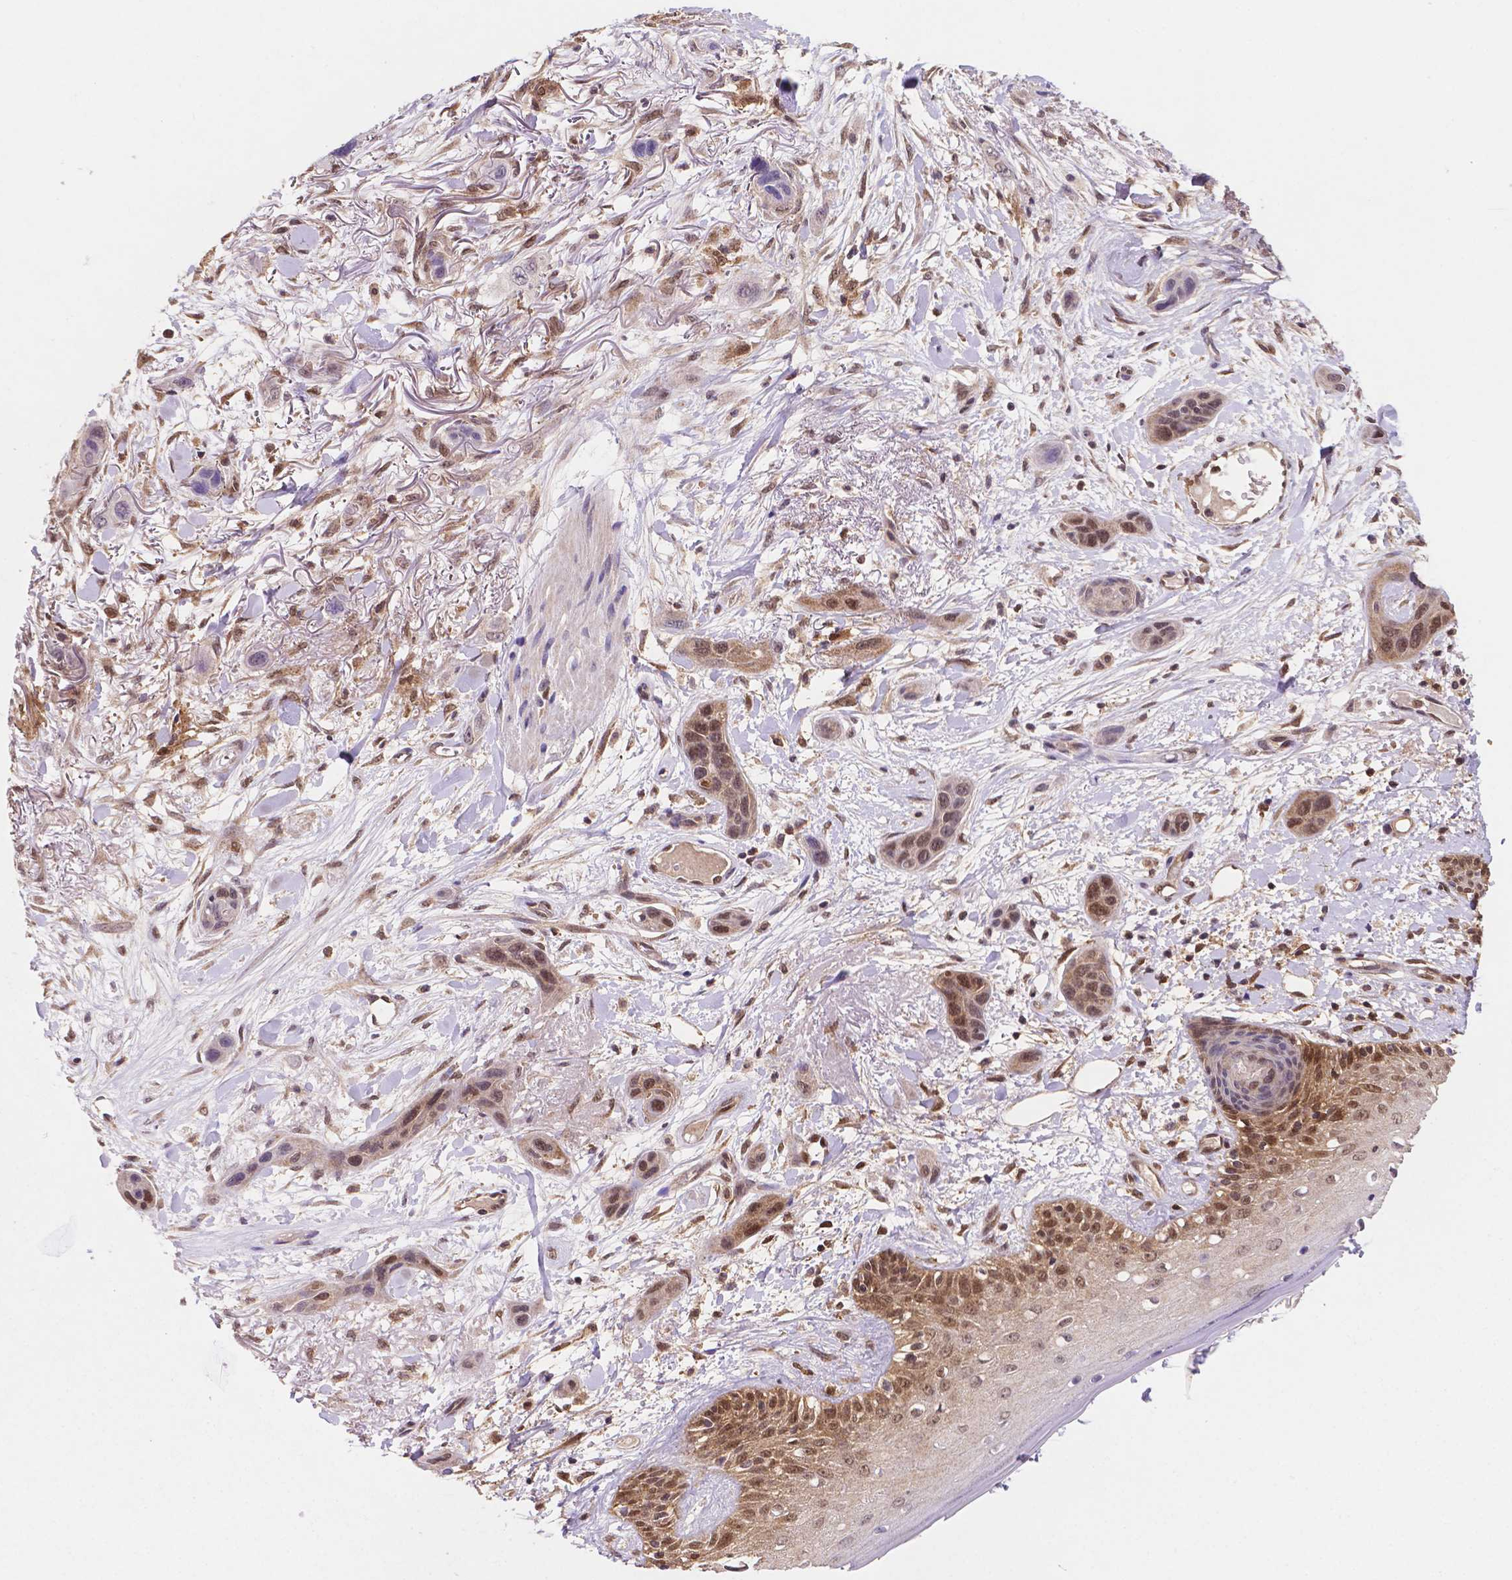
{"staining": {"intensity": "moderate", "quantity": "25%-75%", "location": "cytoplasmic/membranous,nuclear"}, "tissue": "skin cancer", "cell_type": "Tumor cells", "image_type": "cancer", "snomed": [{"axis": "morphology", "description": "Squamous cell carcinoma, NOS"}, {"axis": "topography", "description": "Skin"}], "caption": "Brown immunohistochemical staining in skin squamous cell carcinoma demonstrates moderate cytoplasmic/membranous and nuclear positivity in about 25%-75% of tumor cells.", "gene": "UBE2L6", "patient": {"sex": "male", "age": 79}}